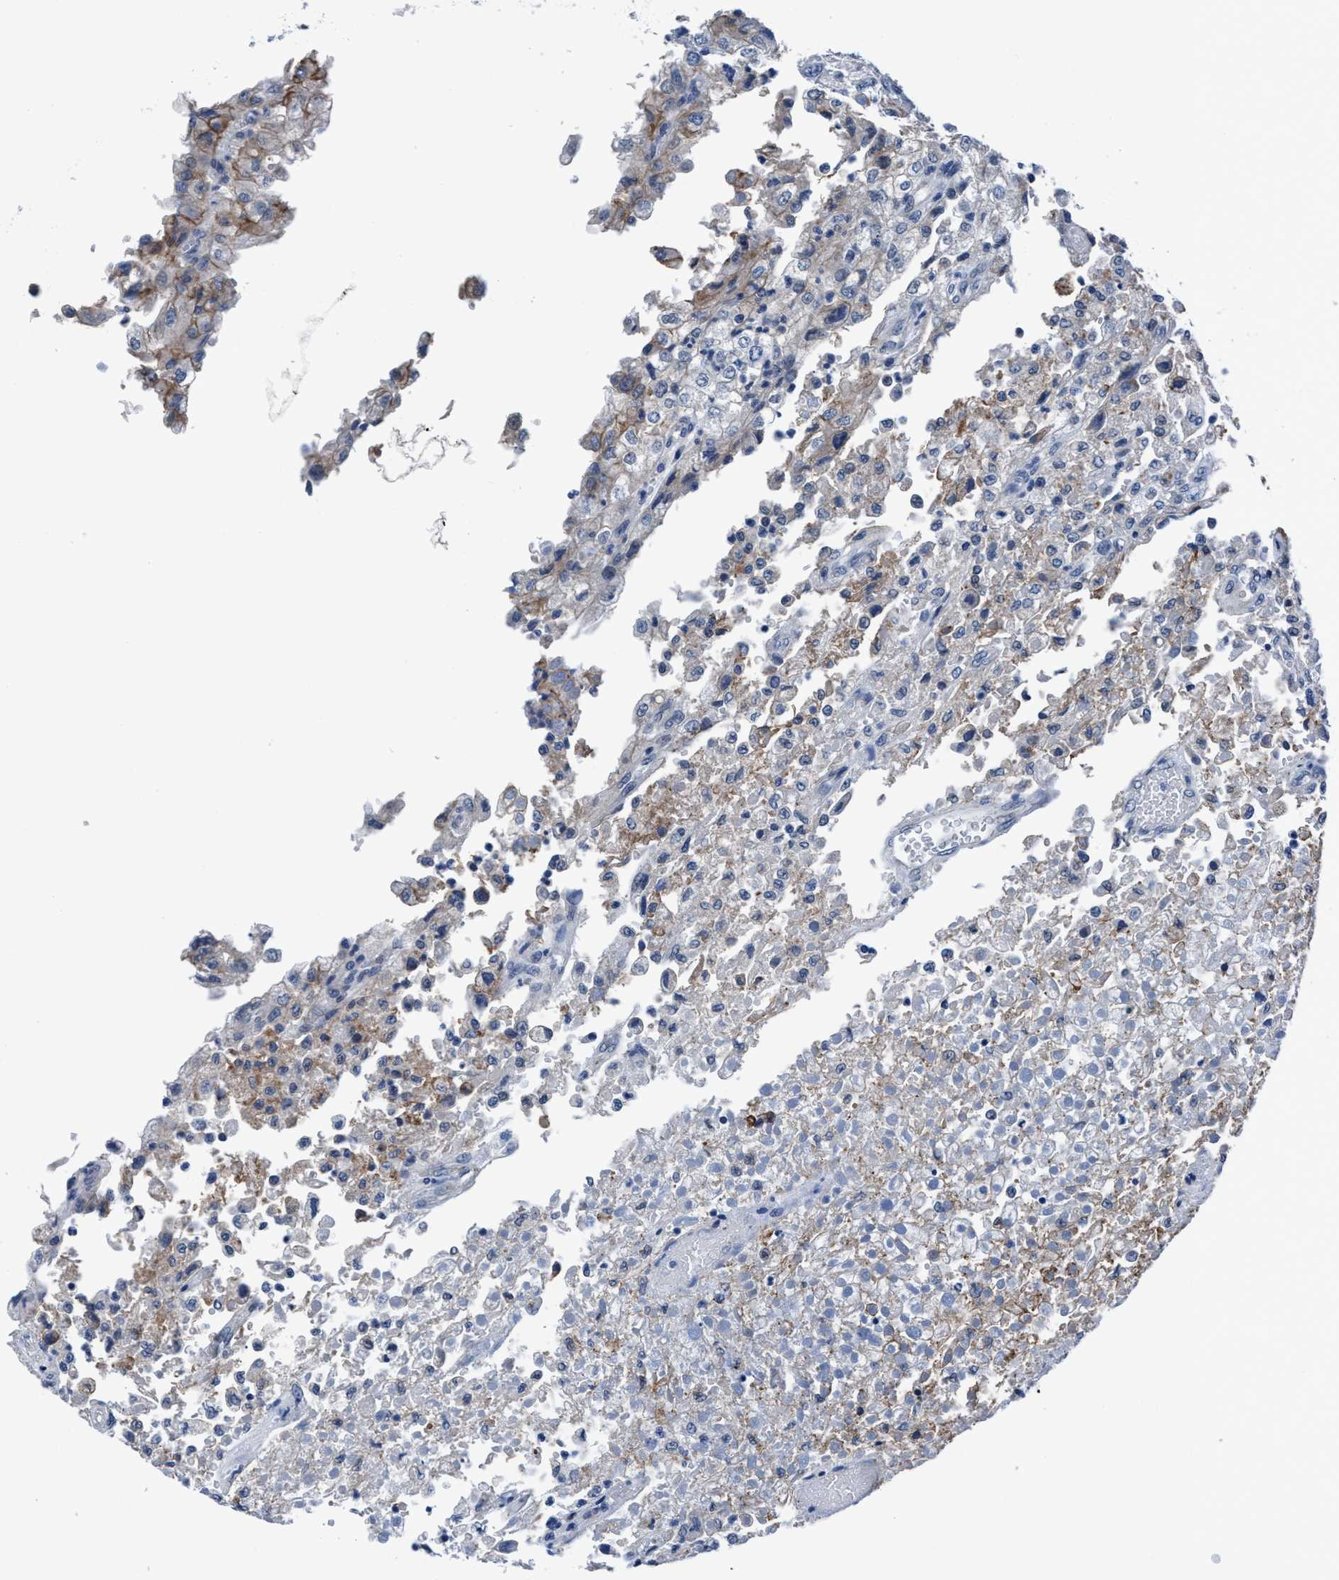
{"staining": {"intensity": "weak", "quantity": "<25%", "location": "cytoplasmic/membranous"}, "tissue": "renal cancer", "cell_type": "Tumor cells", "image_type": "cancer", "snomed": [{"axis": "morphology", "description": "Adenocarcinoma, NOS"}, {"axis": "topography", "description": "Kidney"}], "caption": "Renal cancer was stained to show a protein in brown. There is no significant staining in tumor cells. Brightfield microscopy of immunohistochemistry stained with DAB (brown) and hematoxylin (blue), captured at high magnification.", "gene": "TMEM94", "patient": {"sex": "female", "age": 54}}